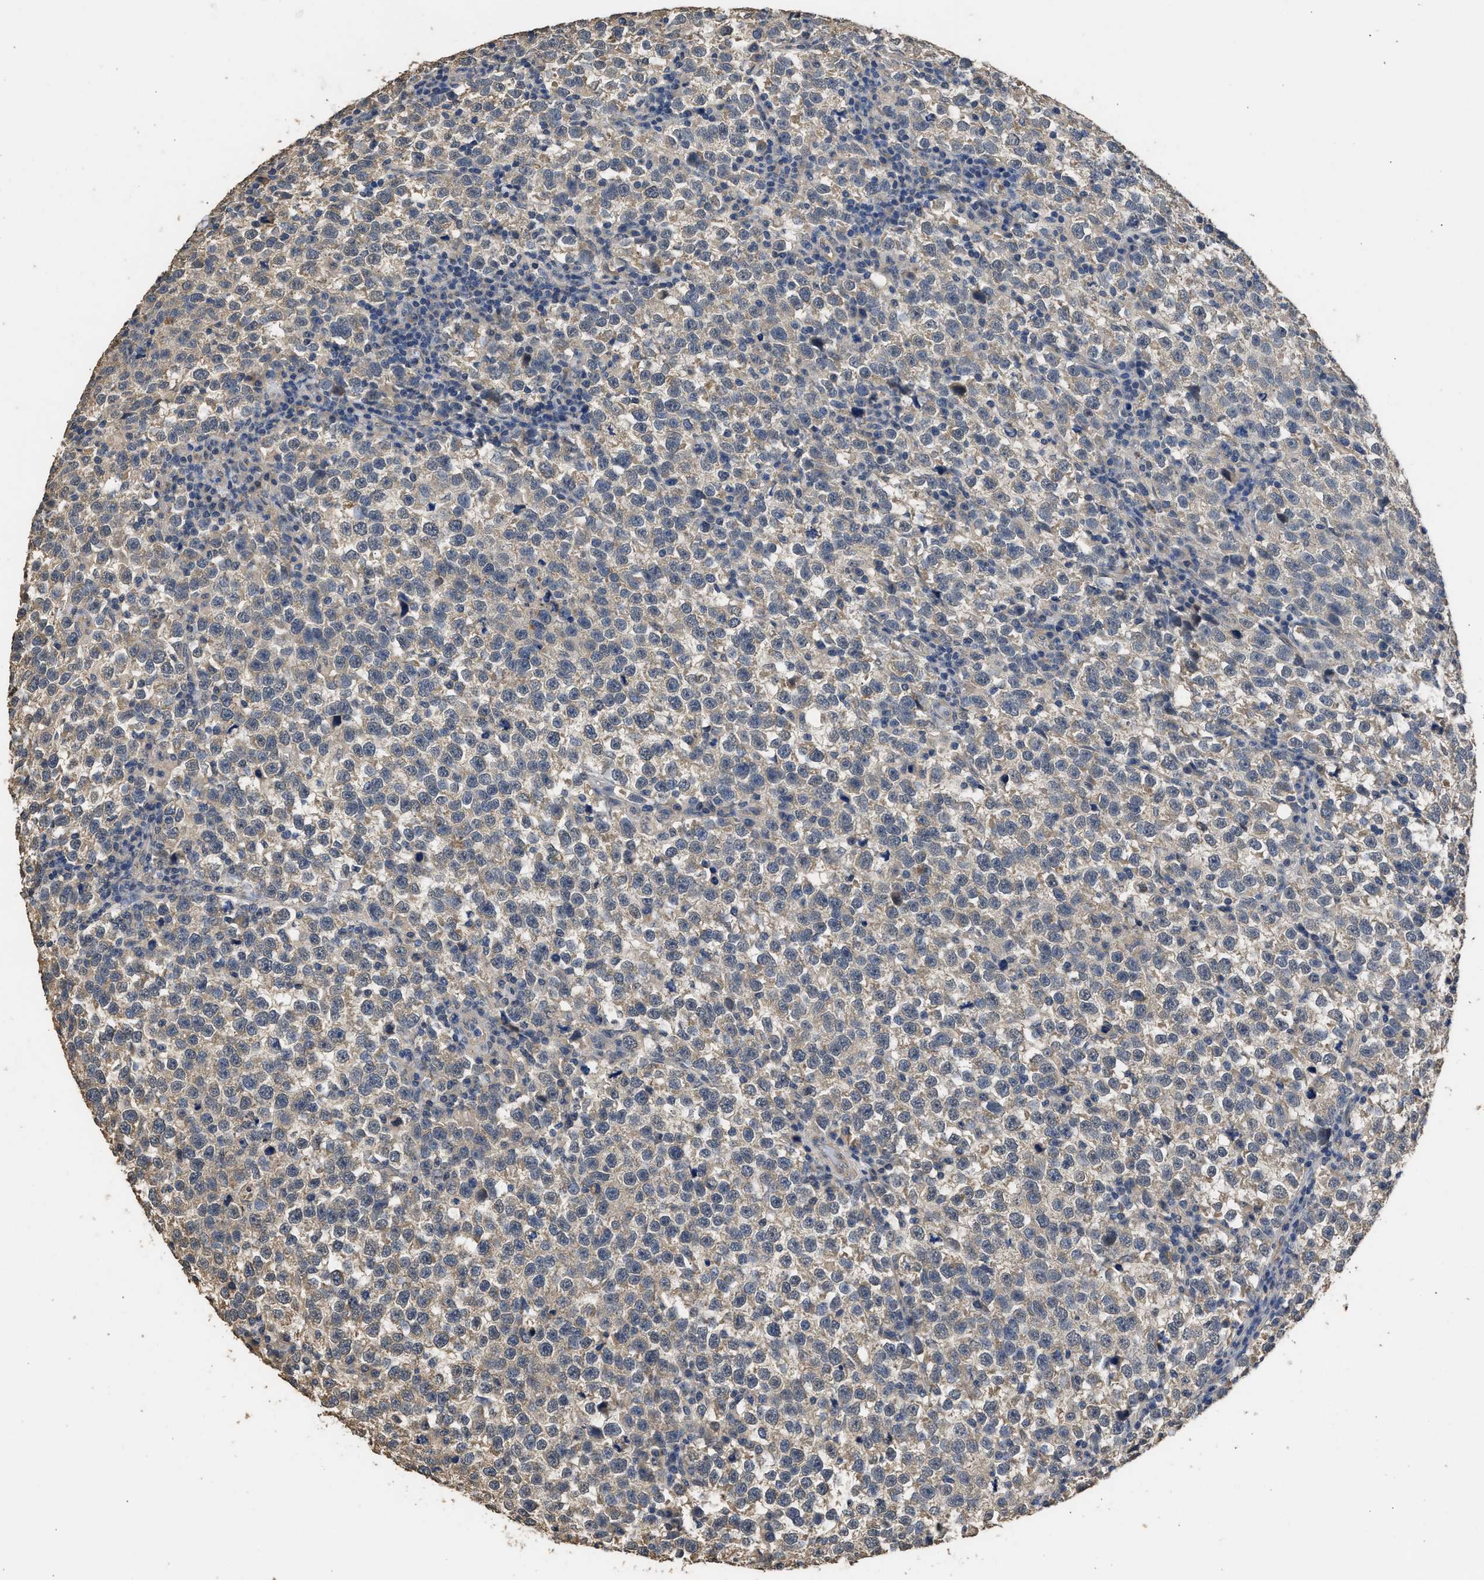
{"staining": {"intensity": "weak", "quantity": "25%-75%", "location": "cytoplasmic/membranous"}, "tissue": "testis cancer", "cell_type": "Tumor cells", "image_type": "cancer", "snomed": [{"axis": "morphology", "description": "Normal tissue, NOS"}, {"axis": "morphology", "description": "Seminoma, NOS"}, {"axis": "topography", "description": "Testis"}], "caption": "Human seminoma (testis) stained with a brown dye reveals weak cytoplasmic/membranous positive expression in about 25%-75% of tumor cells.", "gene": "SPINT2", "patient": {"sex": "male", "age": 43}}